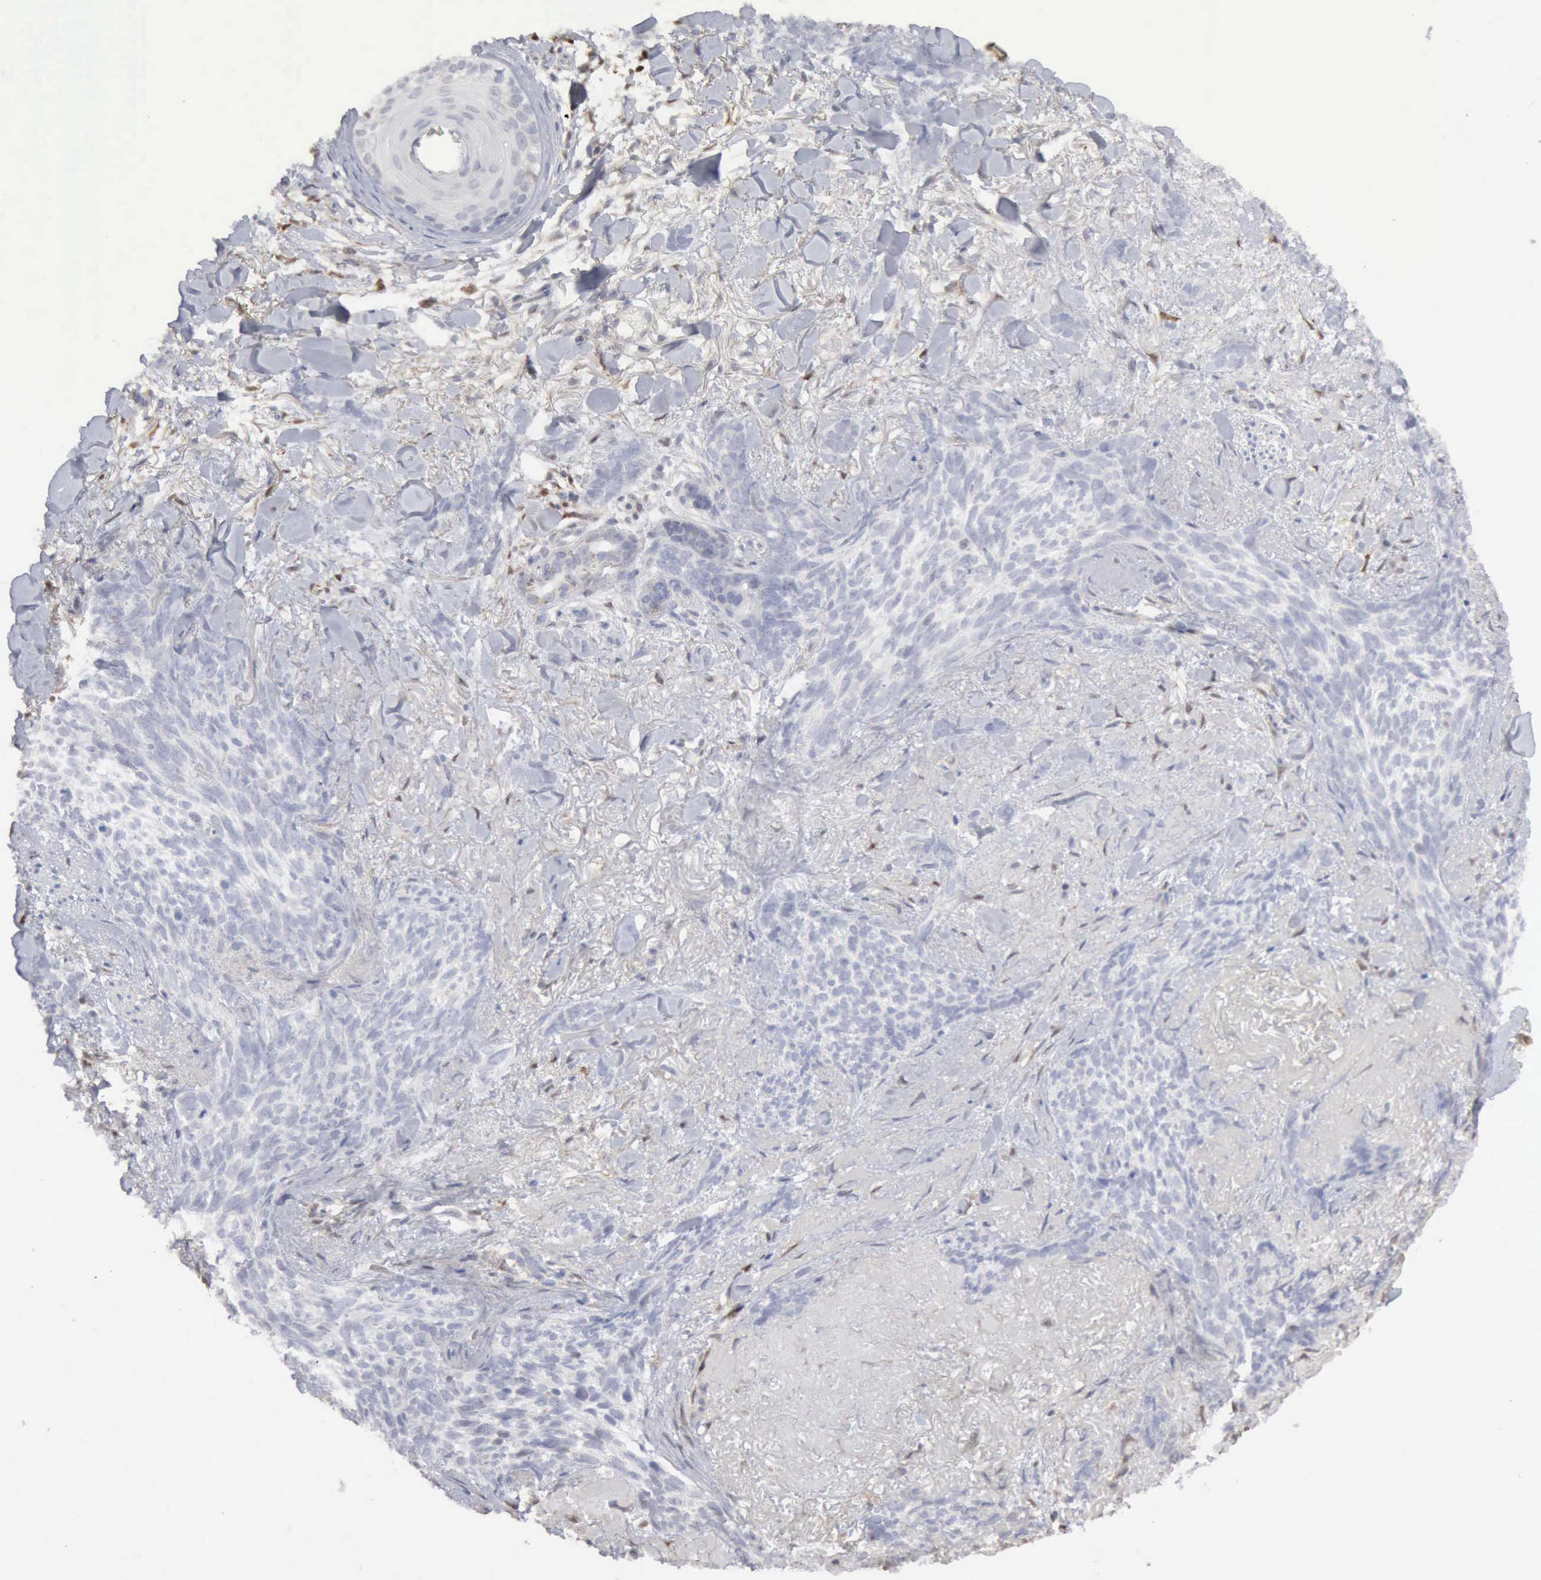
{"staining": {"intensity": "negative", "quantity": "none", "location": "none"}, "tissue": "skin cancer", "cell_type": "Tumor cells", "image_type": "cancer", "snomed": [{"axis": "morphology", "description": "Basal cell carcinoma"}, {"axis": "topography", "description": "Skin"}], "caption": "Immunohistochemistry of basal cell carcinoma (skin) exhibits no expression in tumor cells.", "gene": "STAT1", "patient": {"sex": "female", "age": 81}}